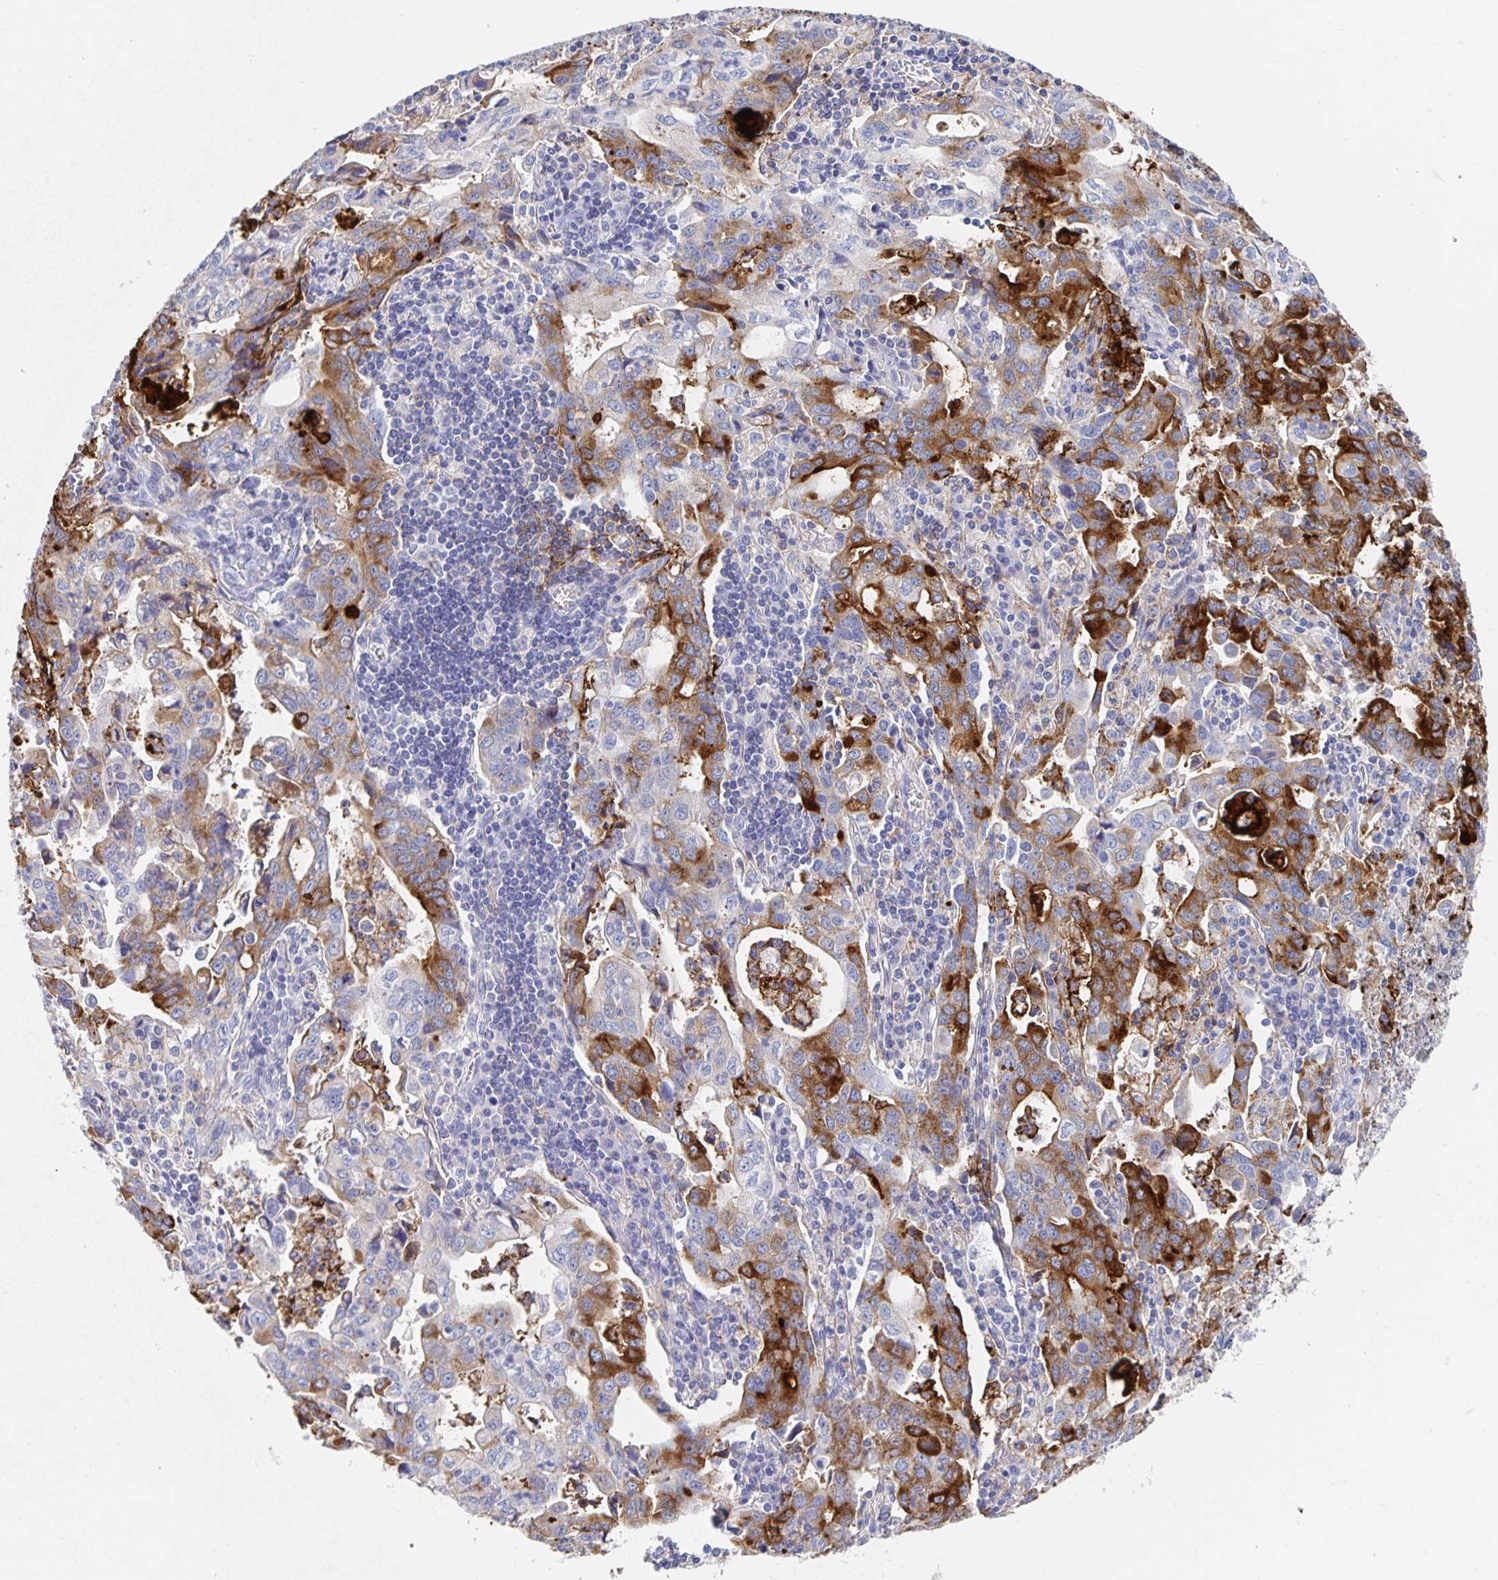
{"staining": {"intensity": "strong", "quantity": "<25%", "location": "cytoplasmic/membranous"}, "tissue": "stomach cancer", "cell_type": "Tumor cells", "image_type": "cancer", "snomed": [{"axis": "morphology", "description": "Adenocarcinoma, NOS"}, {"axis": "topography", "description": "Stomach, upper"}], "caption": "A photomicrograph showing strong cytoplasmic/membranous expression in about <25% of tumor cells in stomach cancer (adenocarcinoma), as visualized by brown immunohistochemical staining.", "gene": "DMBT1", "patient": {"sex": "male", "age": 85}}